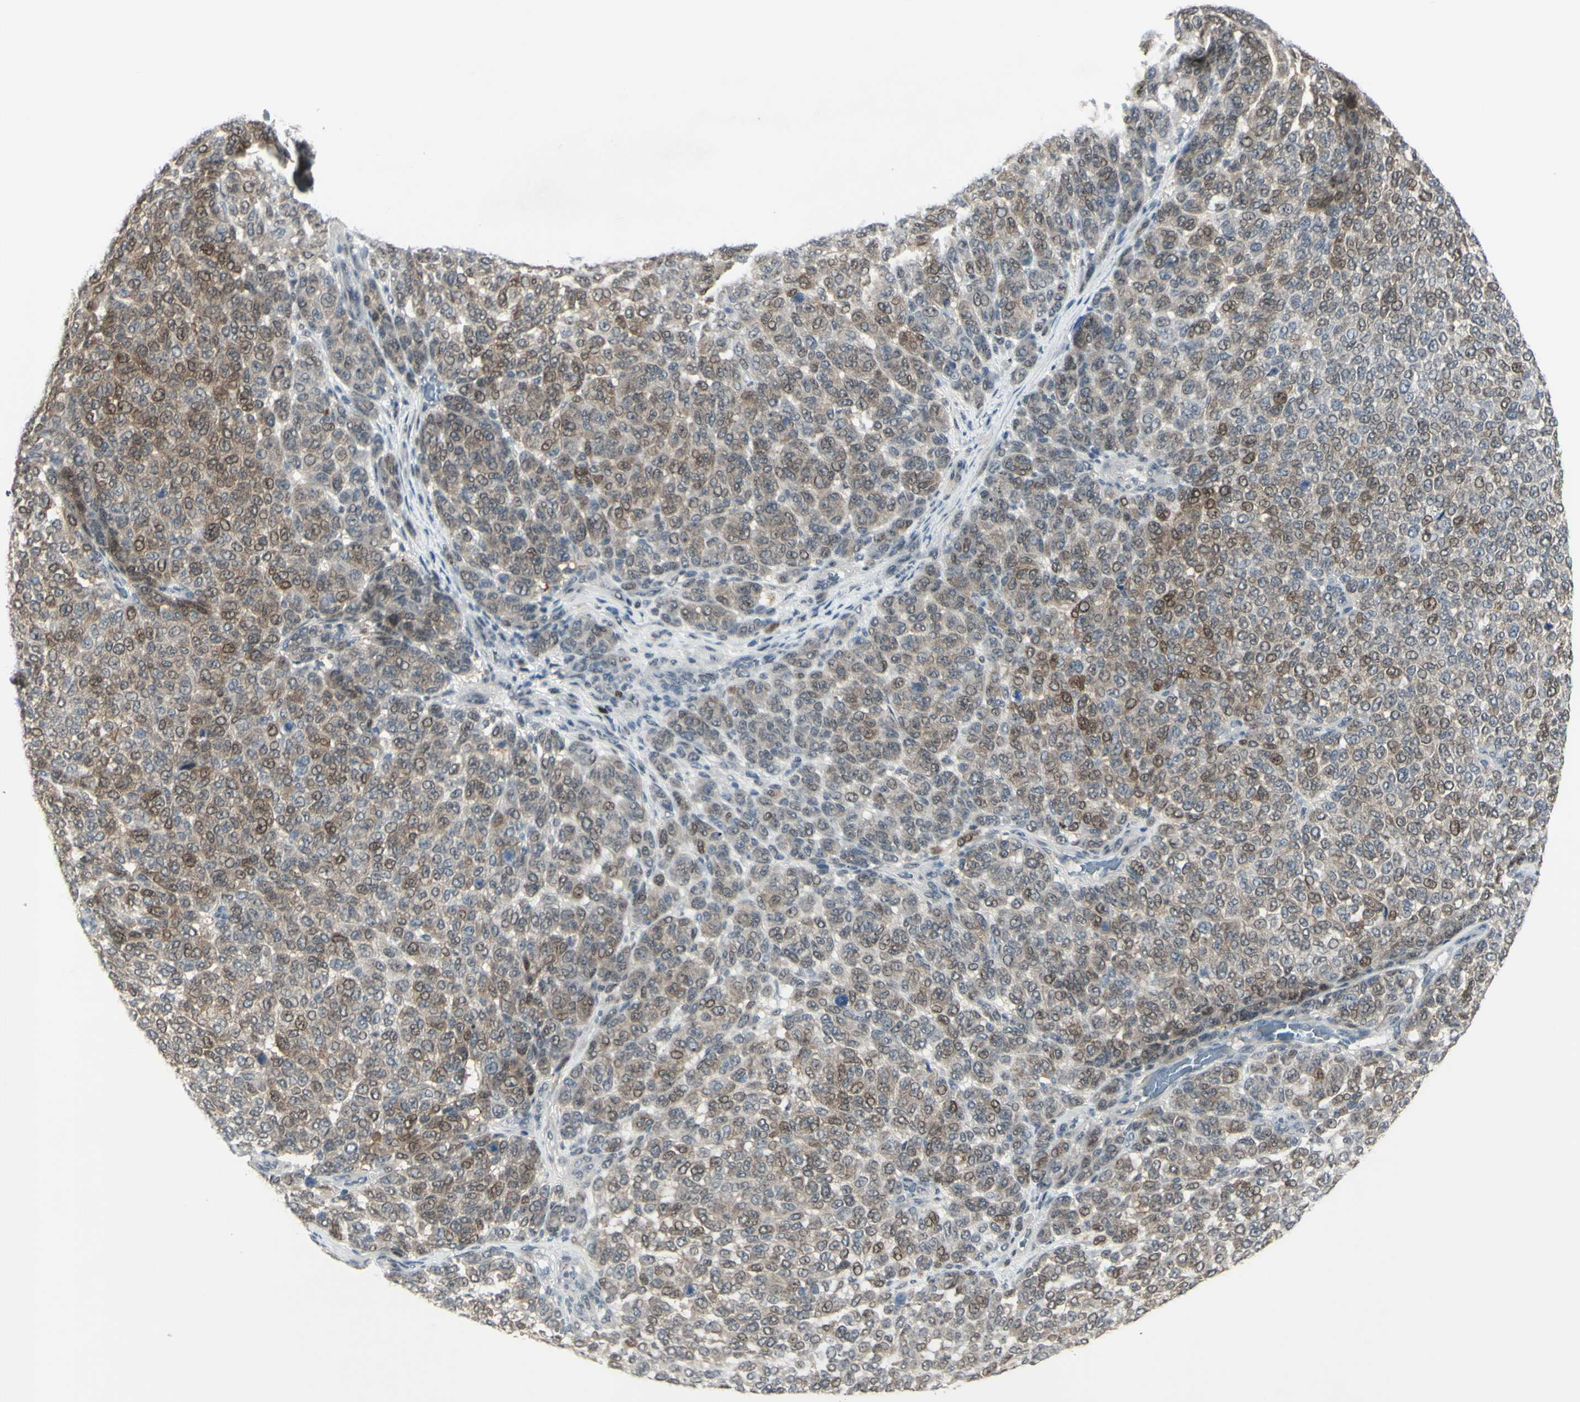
{"staining": {"intensity": "moderate", "quantity": "25%-75%", "location": "cytoplasmic/membranous"}, "tissue": "melanoma", "cell_type": "Tumor cells", "image_type": "cancer", "snomed": [{"axis": "morphology", "description": "Malignant melanoma, NOS"}, {"axis": "topography", "description": "Skin"}], "caption": "A brown stain labels moderate cytoplasmic/membranous staining of a protein in malignant melanoma tumor cells.", "gene": "ETNK1", "patient": {"sex": "male", "age": 59}}